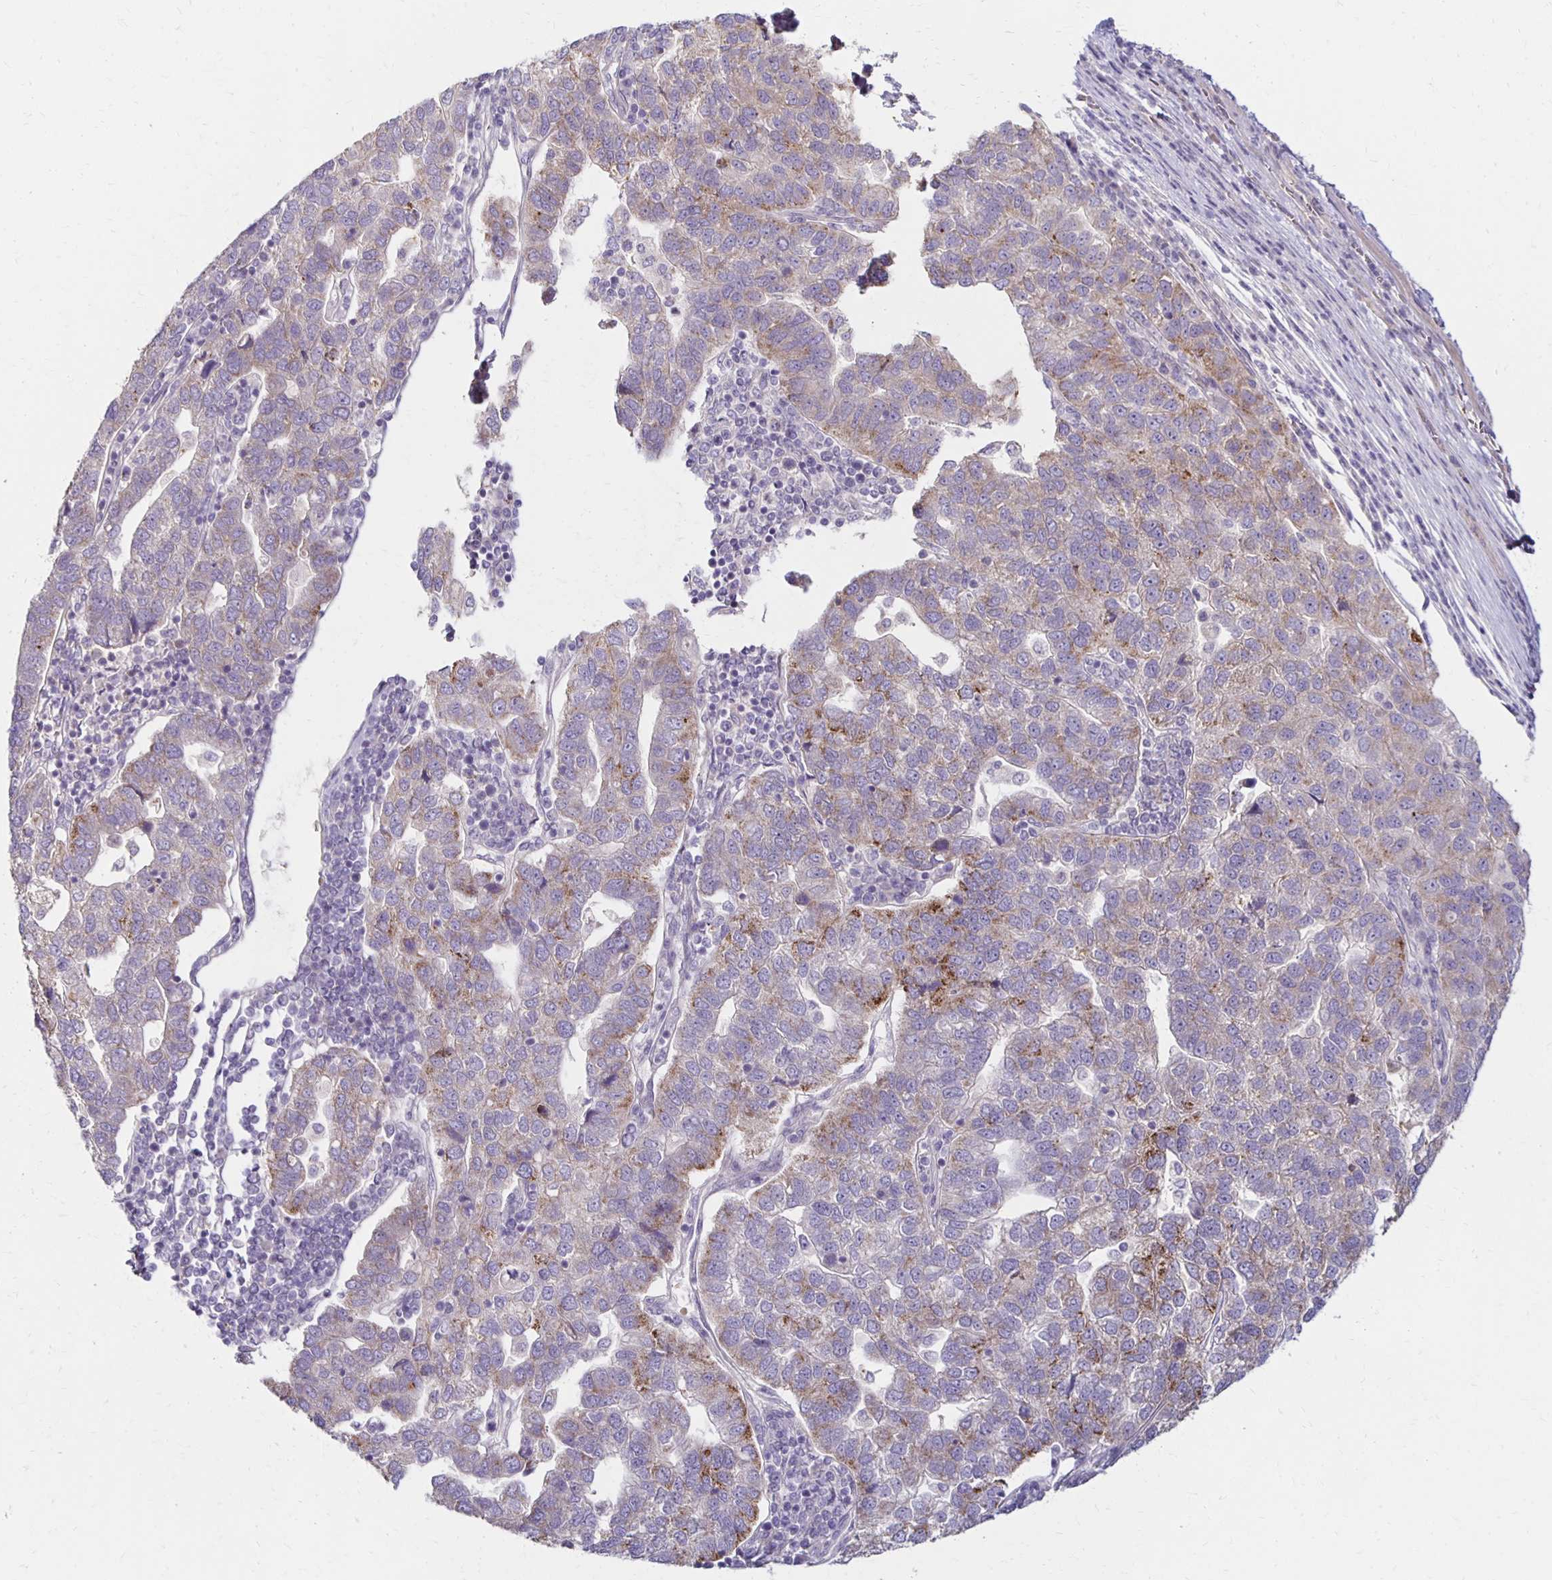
{"staining": {"intensity": "moderate", "quantity": "<25%", "location": "cytoplasmic/membranous"}, "tissue": "pancreatic cancer", "cell_type": "Tumor cells", "image_type": "cancer", "snomed": [{"axis": "morphology", "description": "Adenocarcinoma, NOS"}, {"axis": "topography", "description": "Pancreas"}], "caption": "Moderate cytoplasmic/membranous expression for a protein is seen in approximately <25% of tumor cells of pancreatic adenocarcinoma using immunohistochemistry (IHC).", "gene": "KATNBL1", "patient": {"sex": "female", "age": 61}}